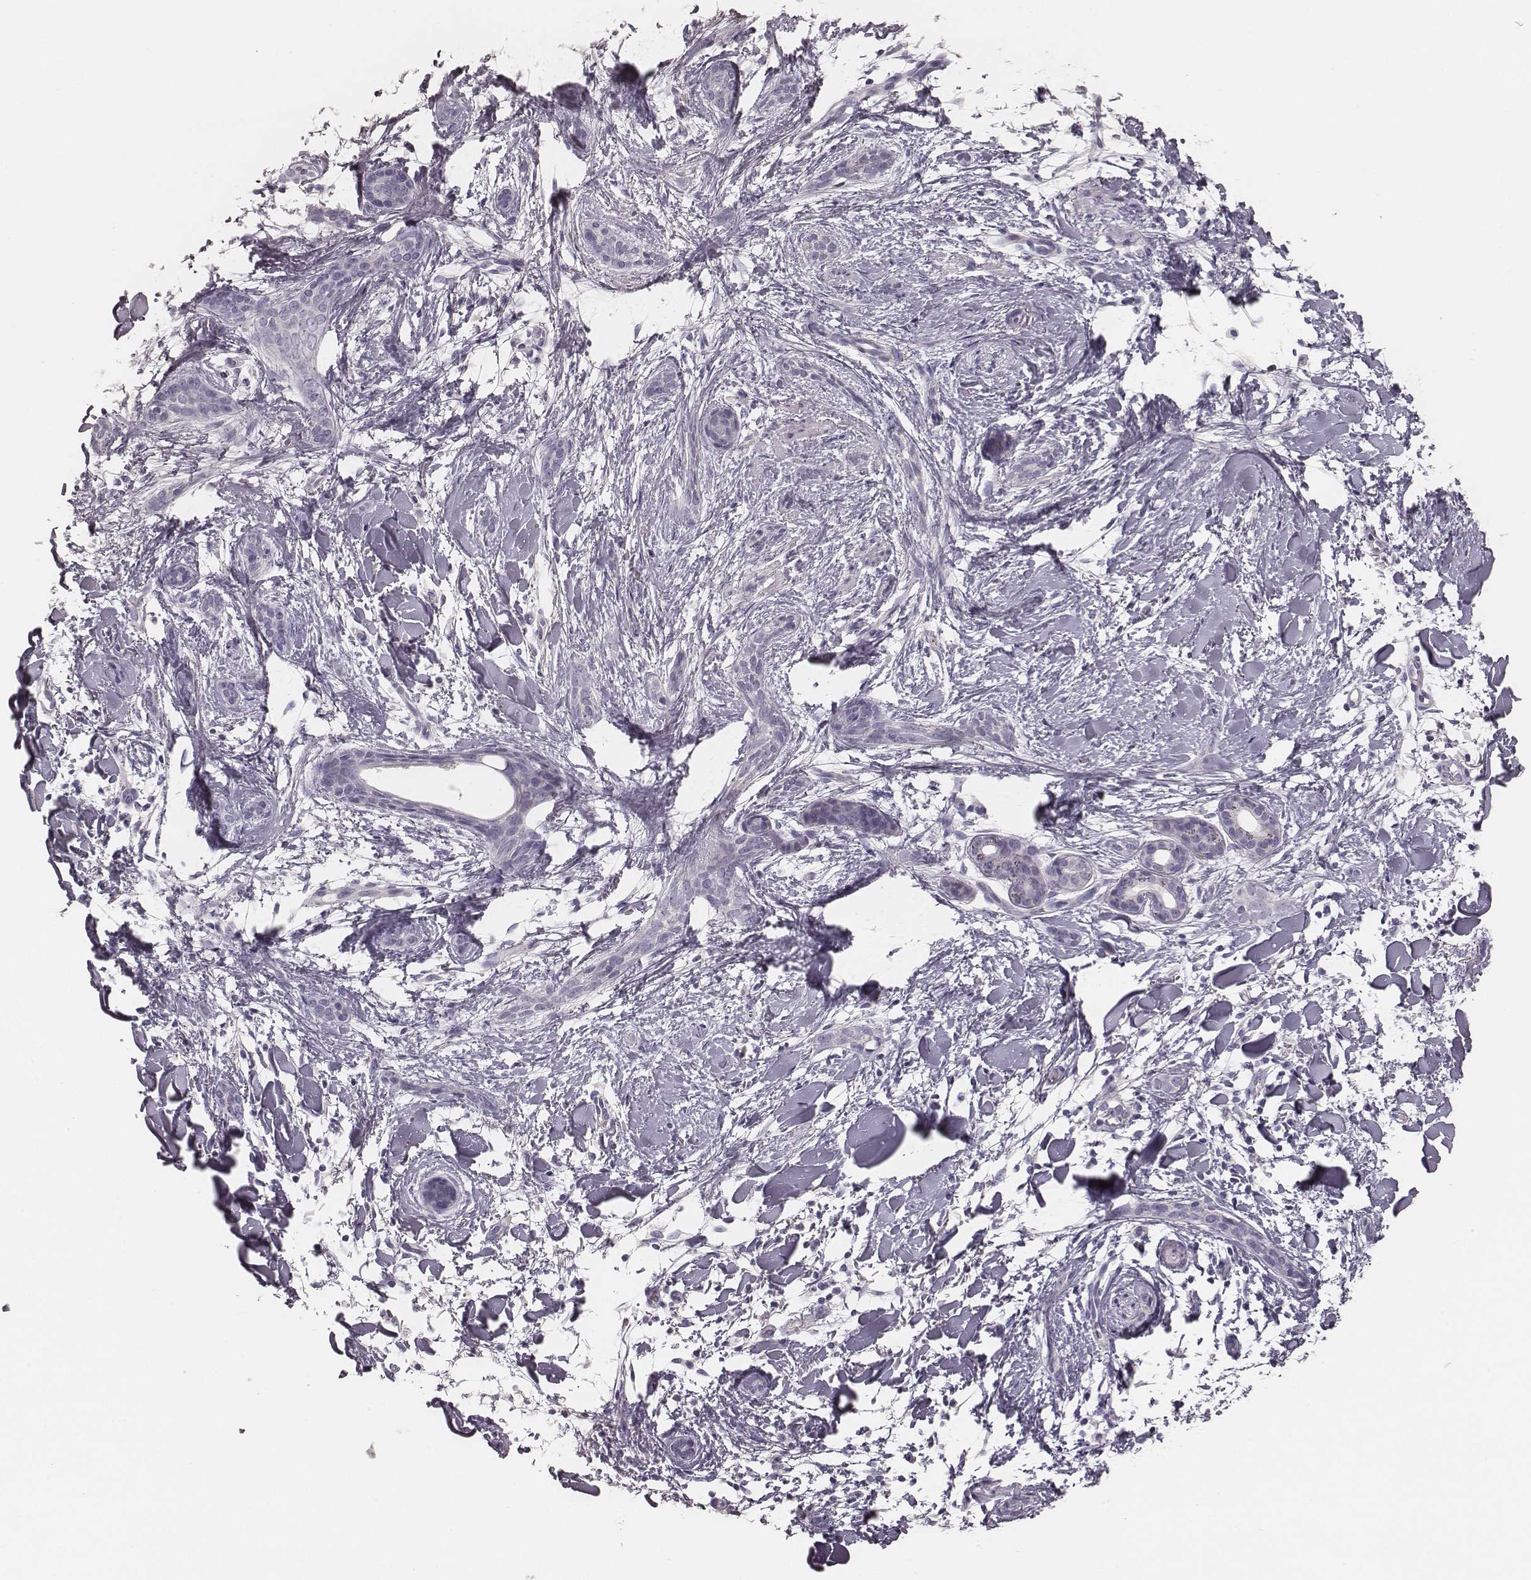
{"staining": {"intensity": "negative", "quantity": "none", "location": "none"}, "tissue": "skin cancer", "cell_type": "Tumor cells", "image_type": "cancer", "snomed": [{"axis": "morphology", "description": "Basal cell carcinoma"}, {"axis": "morphology", "description": "Adnexal tumor, benign"}, {"axis": "topography", "description": "Skin"}], "caption": "DAB (3,3'-diaminobenzidine) immunohistochemical staining of human skin cancer (basal cell carcinoma) shows no significant staining in tumor cells.", "gene": "ZP4", "patient": {"sex": "female", "age": 42}}